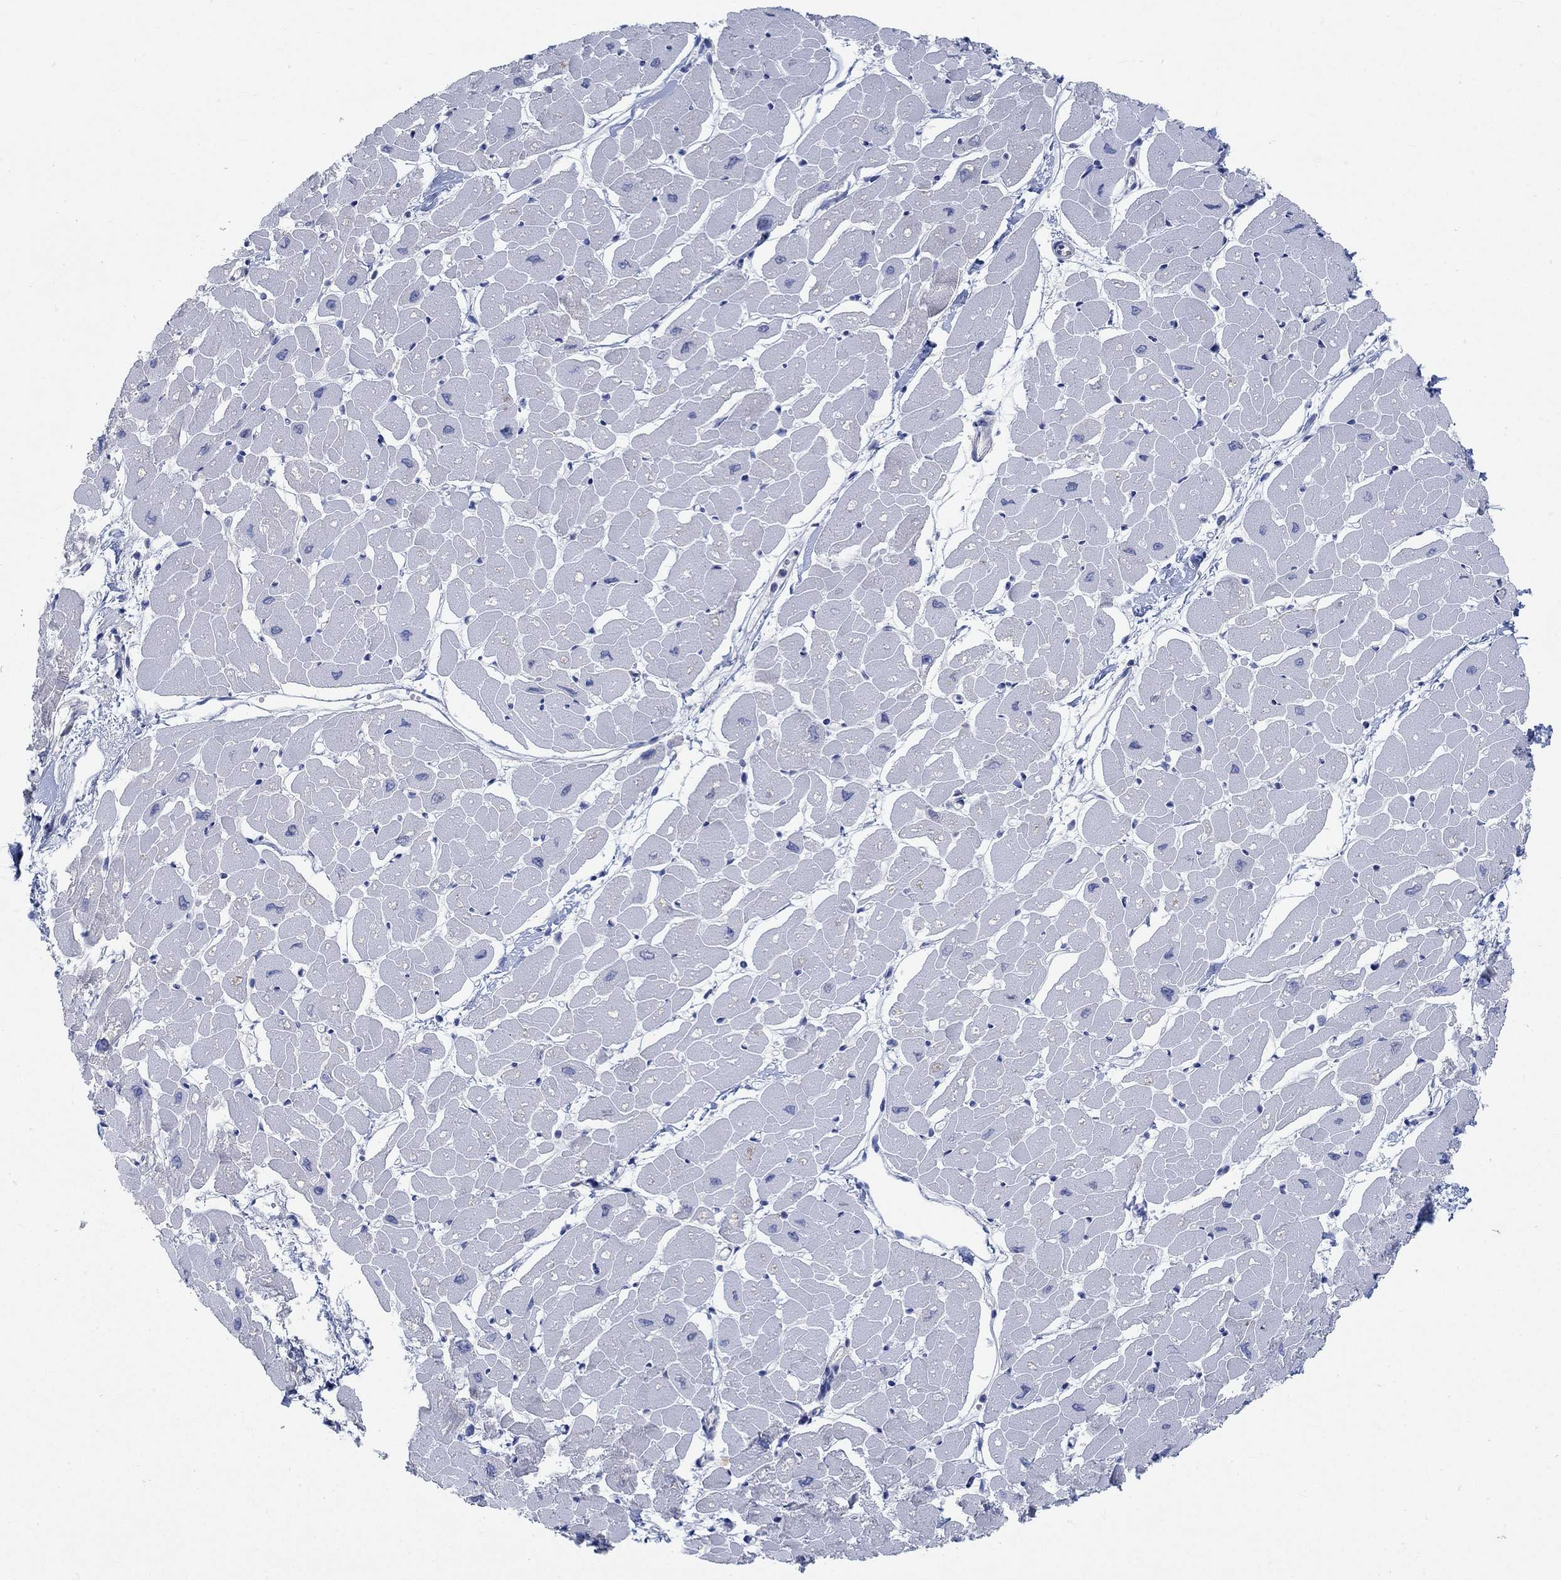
{"staining": {"intensity": "negative", "quantity": "none", "location": "none"}, "tissue": "heart muscle", "cell_type": "Cardiomyocytes", "image_type": "normal", "snomed": [{"axis": "morphology", "description": "Normal tissue, NOS"}, {"axis": "topography", "description": "Heart"}], "caption": "An IHC histopathology image of unremarkable heart muscle is shown. There is no staining in cardiomyocytes of heart muscle.", "gene": "TEKT4", "patient": {"sex": "male", "age": 57}}